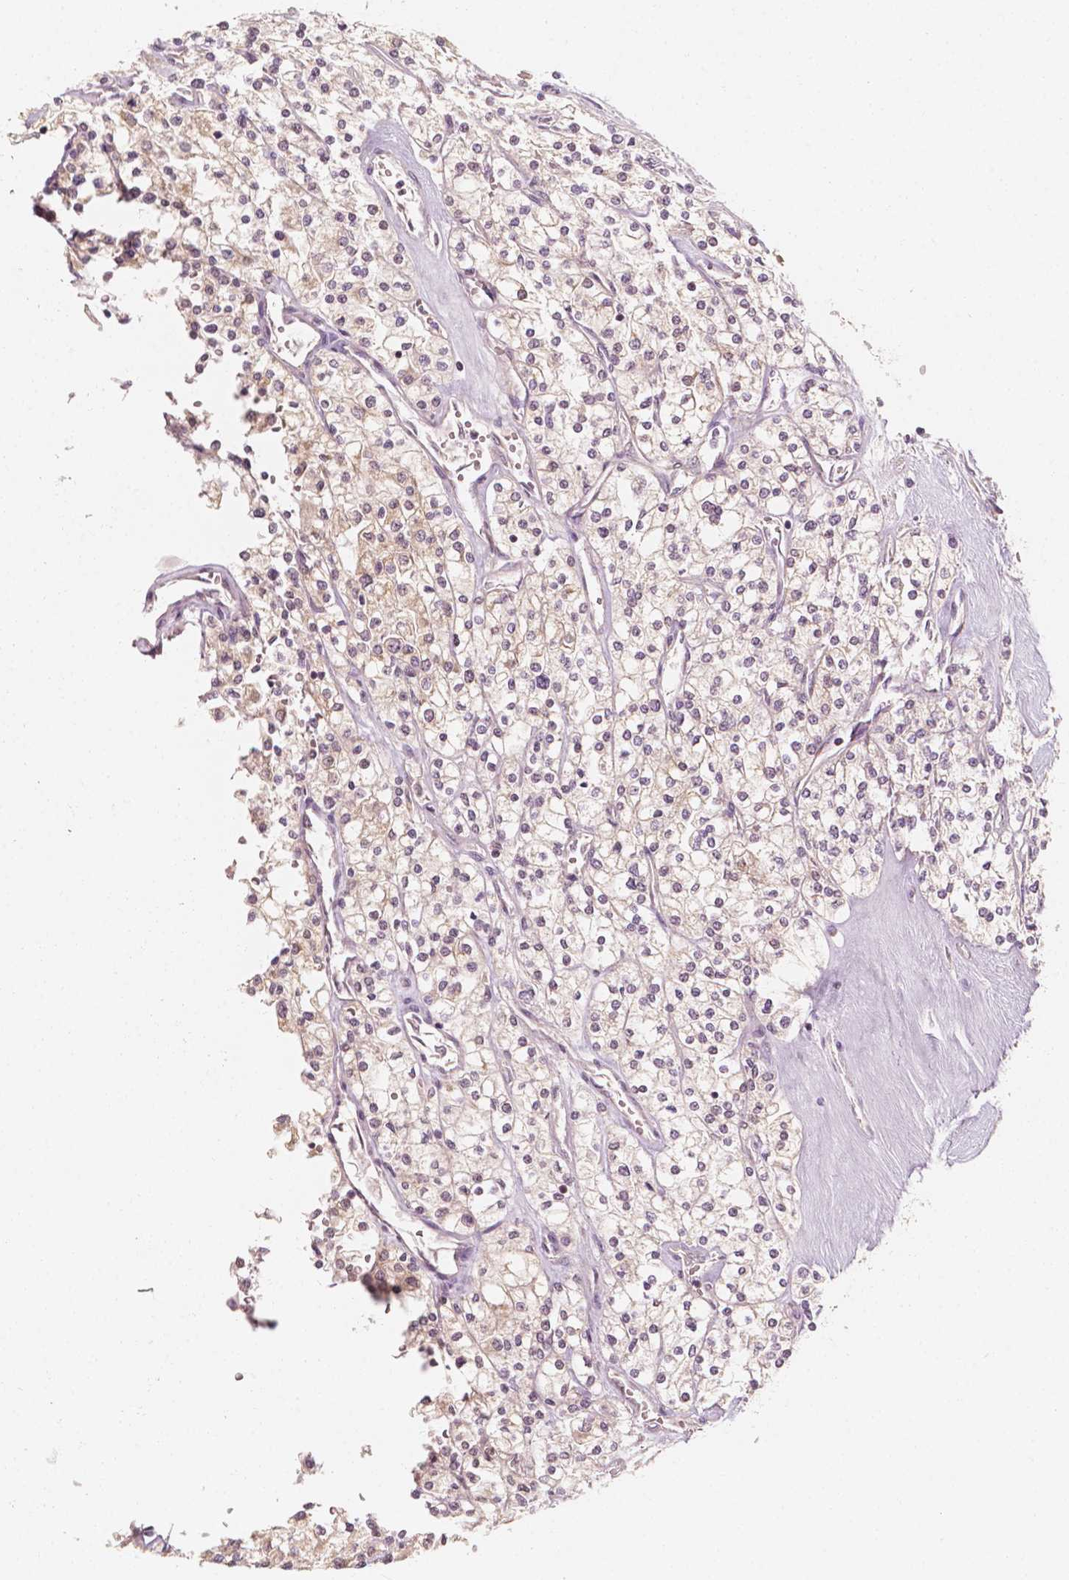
{"staining": {"intensity": "negative", "quantity": "none", "location": "none"}, "tissue": "renal cancer", "cell_type": "Tumor cells", "image_type": "cancer", "snomed": [{"axis": "morphology", "description": "Adenocarcinoma, NOS"}, {"axis": "topography", "description": "Kidney"}], "caption": "Renal adenocarcinoma was stained to show a protein in brown. There is no significant positivity in tumor cells.", "gene": "SHPK", "patient": {"sex": "male", "age": 80}}